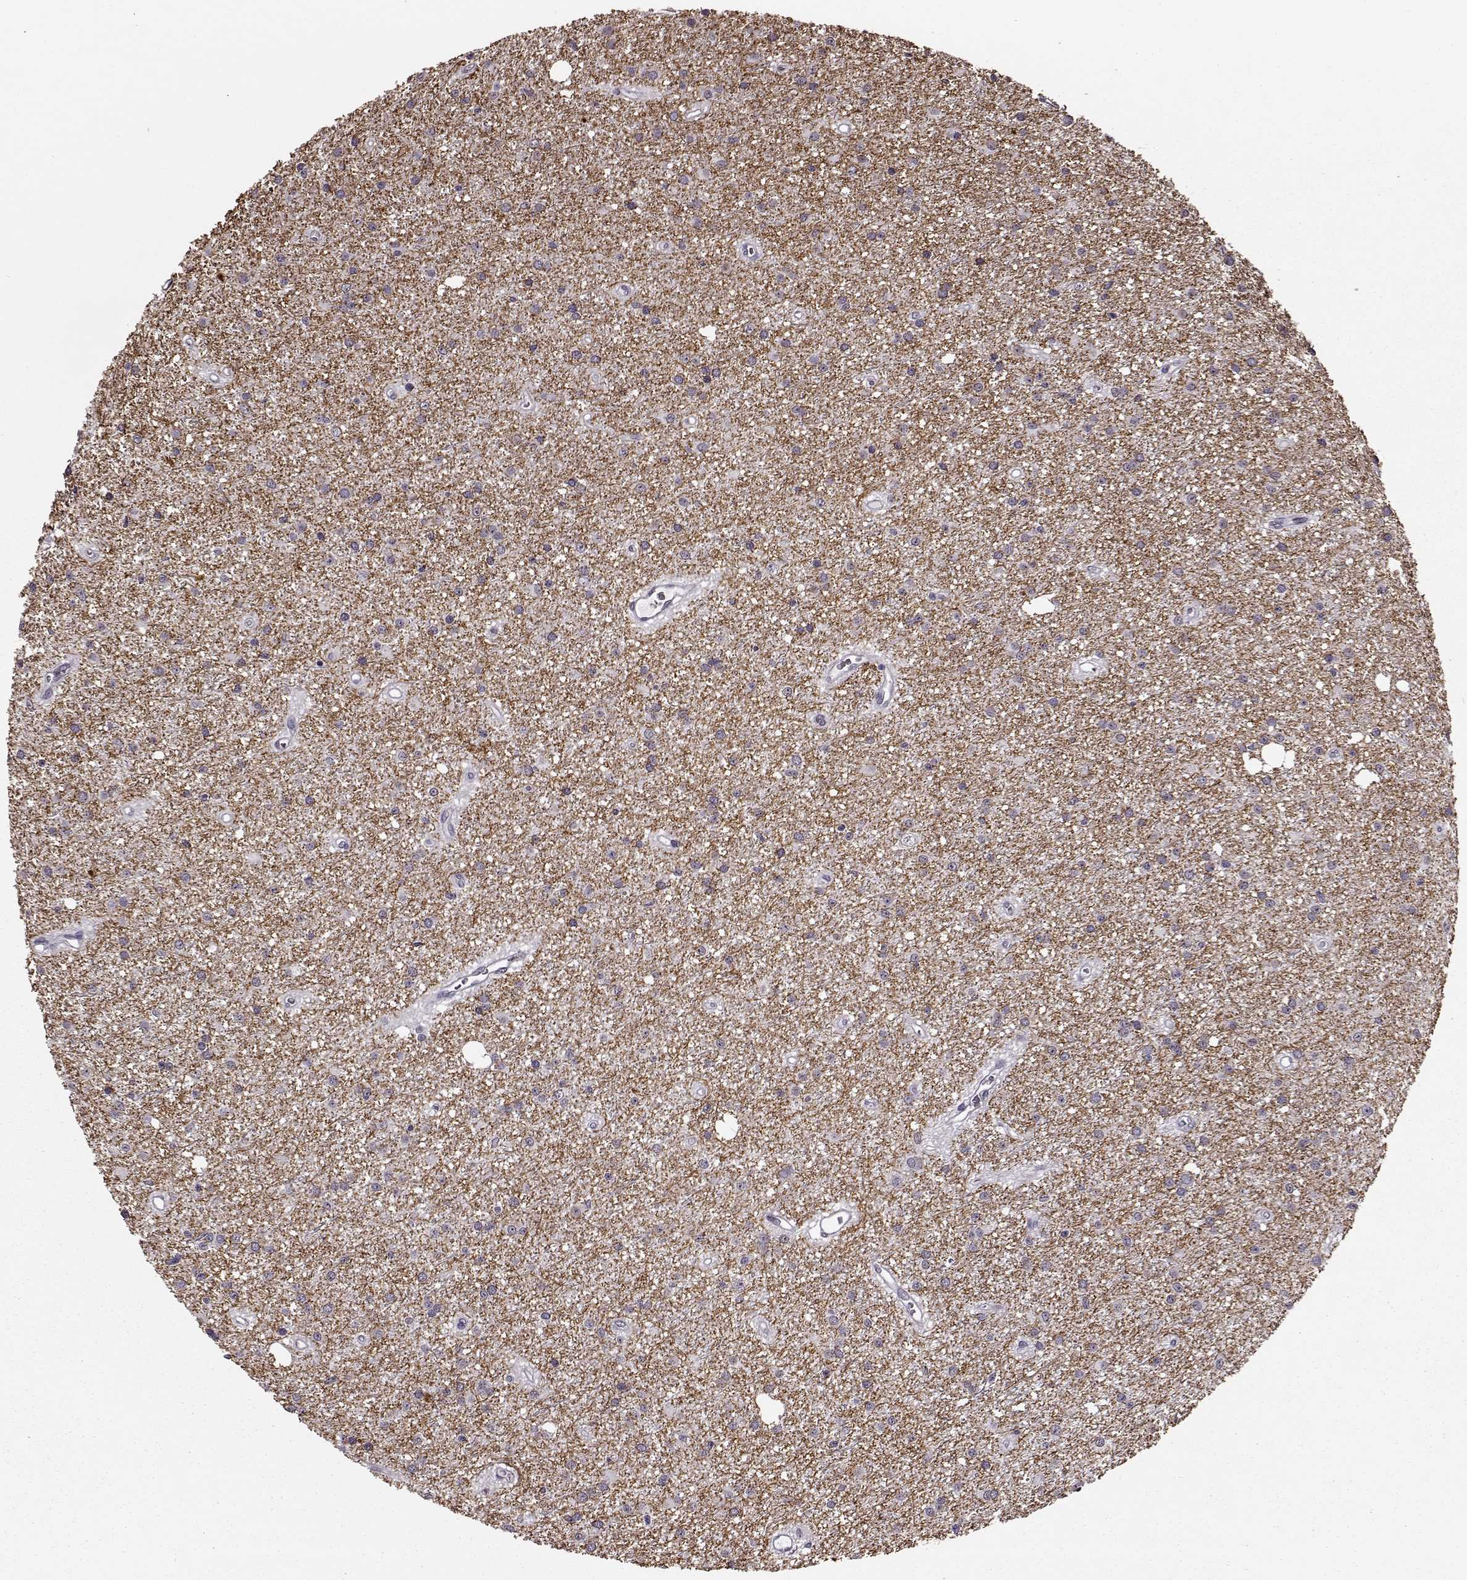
{"staining": {"intensity": "negative", "quantity": "none", "location": "none"}, "tissue": "glioma", "cell_type": "Tumor cells", "image_type": "cancer", "snomed": [{"axis": "morphology", "description": "Glioma, malignant, Low grade"}, {"axis": "topography", "description": "Brain"}], "caption": "A high-resolution image shows immunohistochemistry (IHC) staining of glioma, which exhibits no significant positivity in tumor cells.", "gene": "STX1B", "patient": {"sex": "male", "age": 27}}